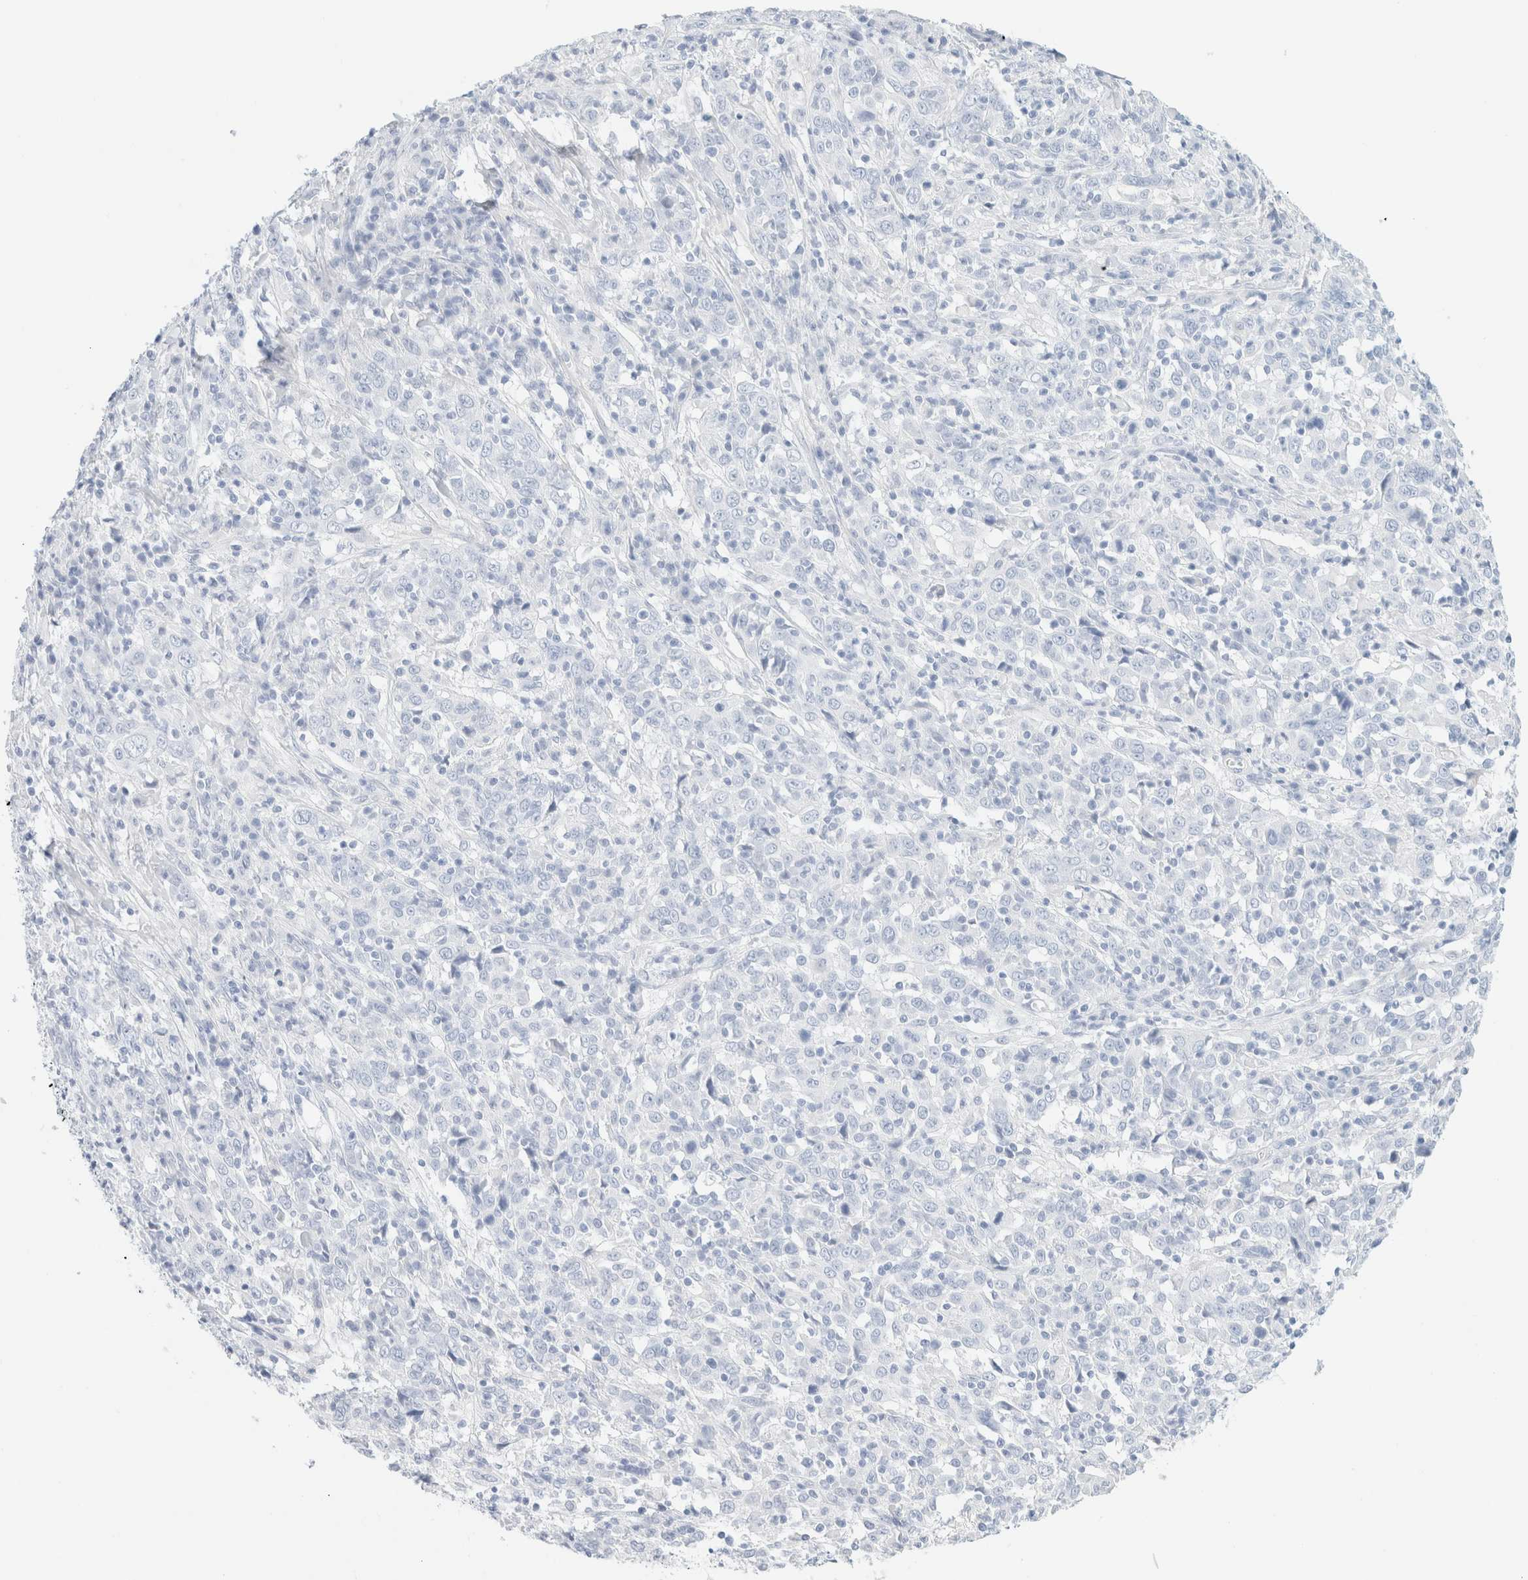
{"staining": {"intensity": "negative", "quantity": "none", "location": "none"}, "tissue": "cervical cancer", "cell_type": "Tumor cells", "image_type": "cancer", "snomed": [{"axis": "morphology", "description": "Squamous cell carcinoma, NOS"}, {"axis": "topography", "description": "Cervix"}], "caption": "Tumor cells are negative for brown protein staining in cervical cancer (squamous cell carcinoma).", "gene": "DPYS", "patient": {"sex": "female", "age": 46}}